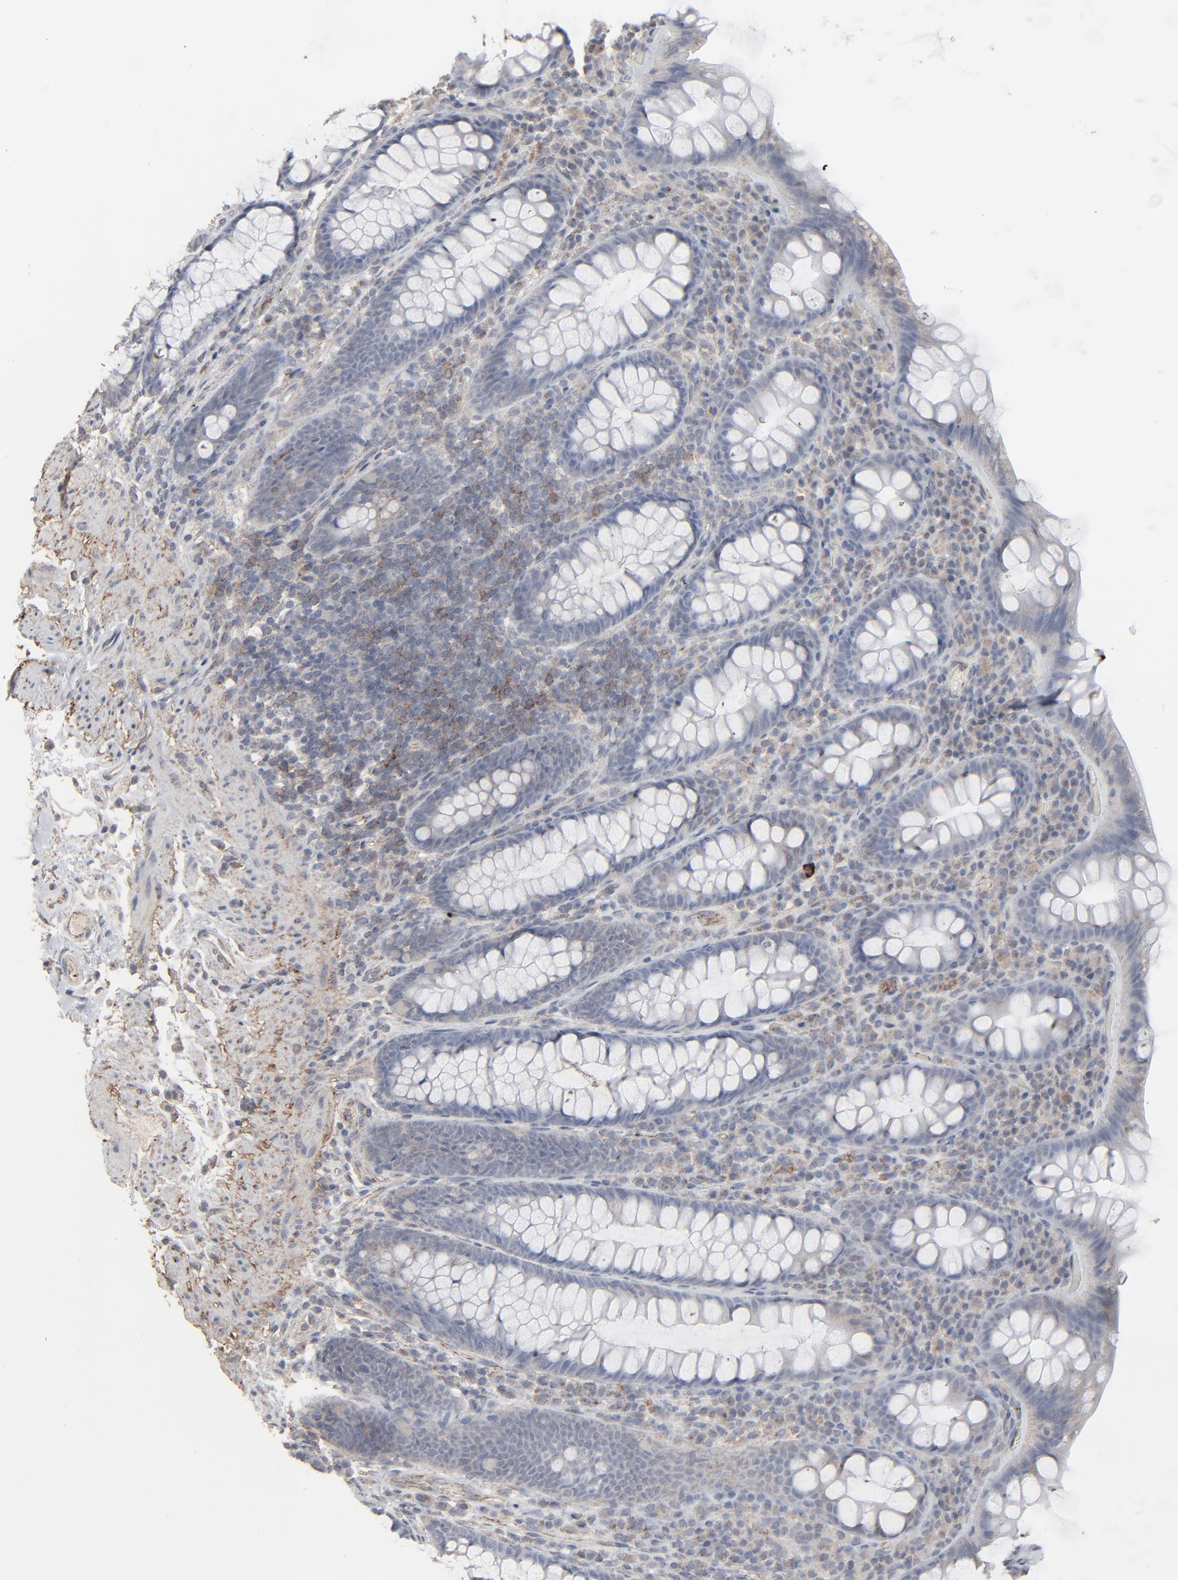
{"staining": {"intensity": "negative", "quantity": "none", "location": "none"}, "tissue": "rectum", "cell_type": "Glandular cells", "image_type": "normal", "snomed": [{"axis": "morphology", "description": "Normal tissue, NOS"}, {"axis": "topography", "description": "Rectum"}], "caption": "IHC histopathology image of unremarkable human rectum stained for a protein (brown), which exhibits no staining in glandular cells. Brightfield microscopy of IHC stained with DAB (3,3'-diaminobenzidine) (brown) and hematoxylin (blue), captured at high magnification.", "gene": "JAM3", "patient": {"sex": "male", "age": 92}}